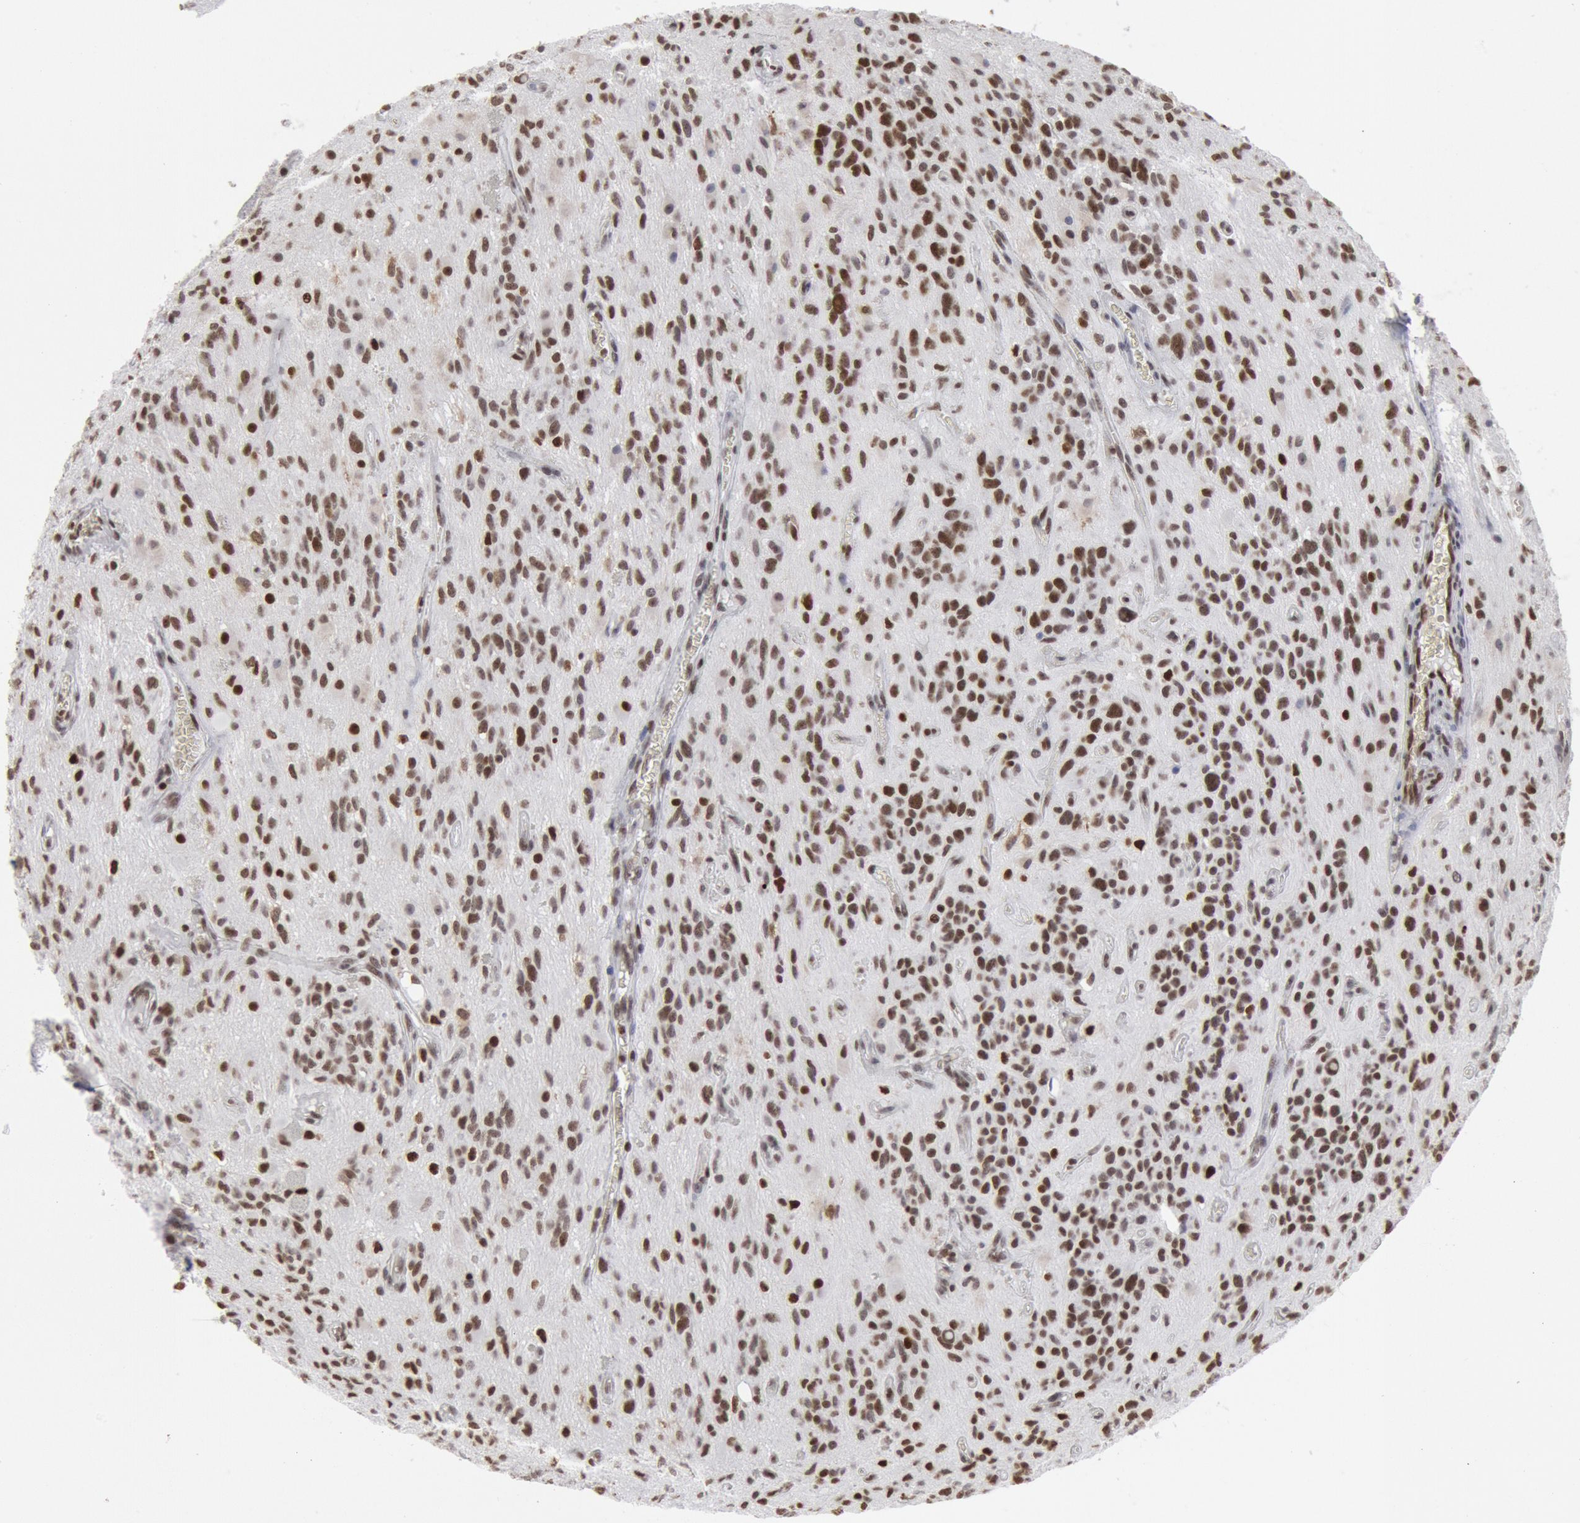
{"staining": {"intensity": "moderate", "quantity": ">75%", "location": "nuclear"}, "tissue": "glioma", "cell_type": "Tumor cells", "image_type": "cancer", "snomed": [{"axis": "morphology", "description": "Glioma, malignant, Low grade"}, {"axis": "topography", "description": "Brain"}], "caption": "Tumor cells reveal medium levels of moderate nuclear expression in approximately >75% of cells in low-grade glioma (malignant). Immunohistochemistry stains the protein in brown and the nuclei are stained blue.", "gene": "SUB1", "patient": {"sex": "female", "age": 15}}